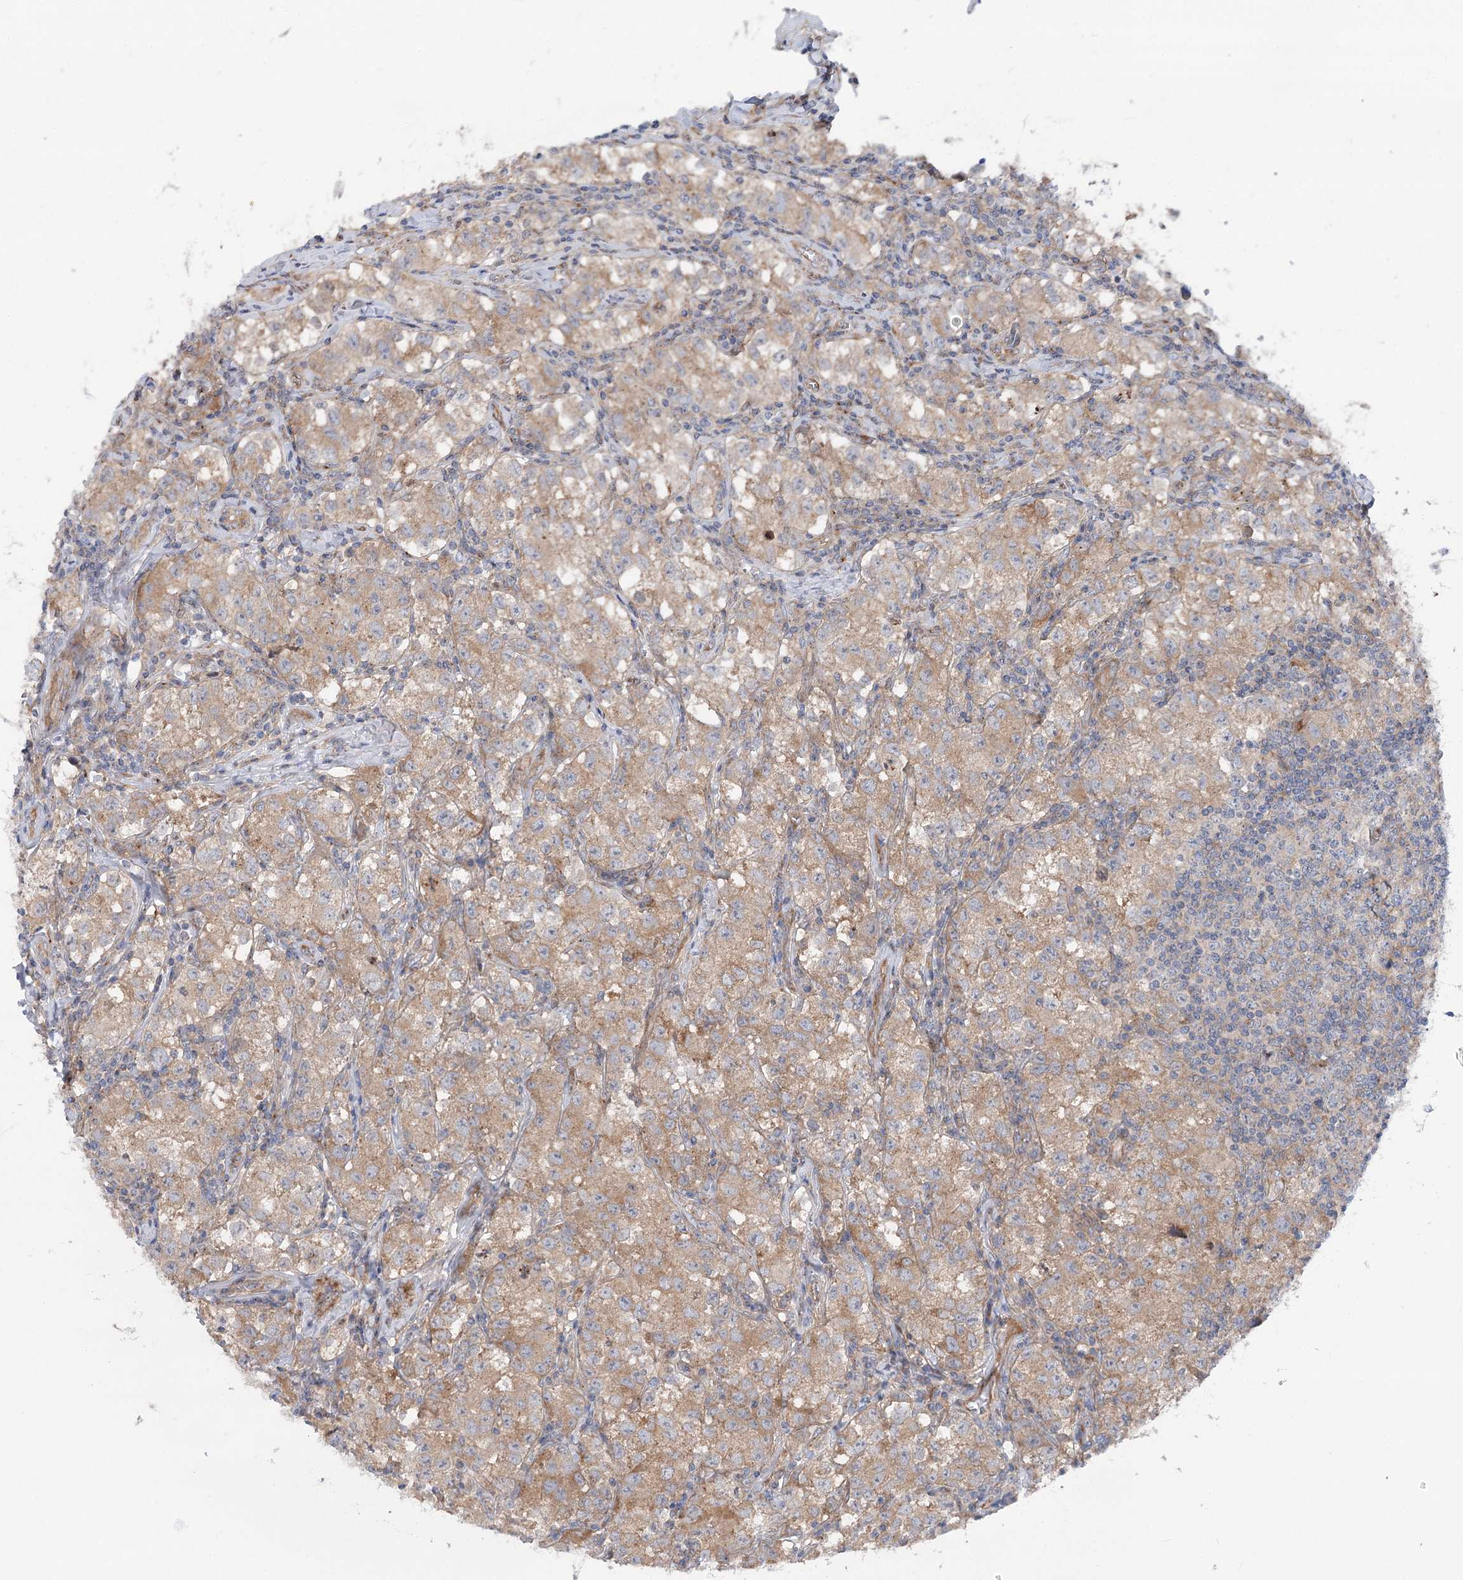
{"staining": {"intensity": "moderate", "quantity": "25%-75%", "location": "cytoplasmic/membranous"}, "tissue": "testis cancer", "cell_type": "Tumor cells", "image_type": "cancer", "snomed": [{"axis": "morphology", "description": "Seminoma, NOS"}, {"axis": "morphology", "description": "Carcinoma, Embryonal, NOS"}, {"axis": "topography", "description": "Testis"}], "caption": "IHC (DAB) staining of human testis cancer shows moderate cytoplasmic/membranous protein positivity in about 25%-75% of tumor cells.", "gene": "SCN11A", "patient": {"sex": "male", "age": 43}}